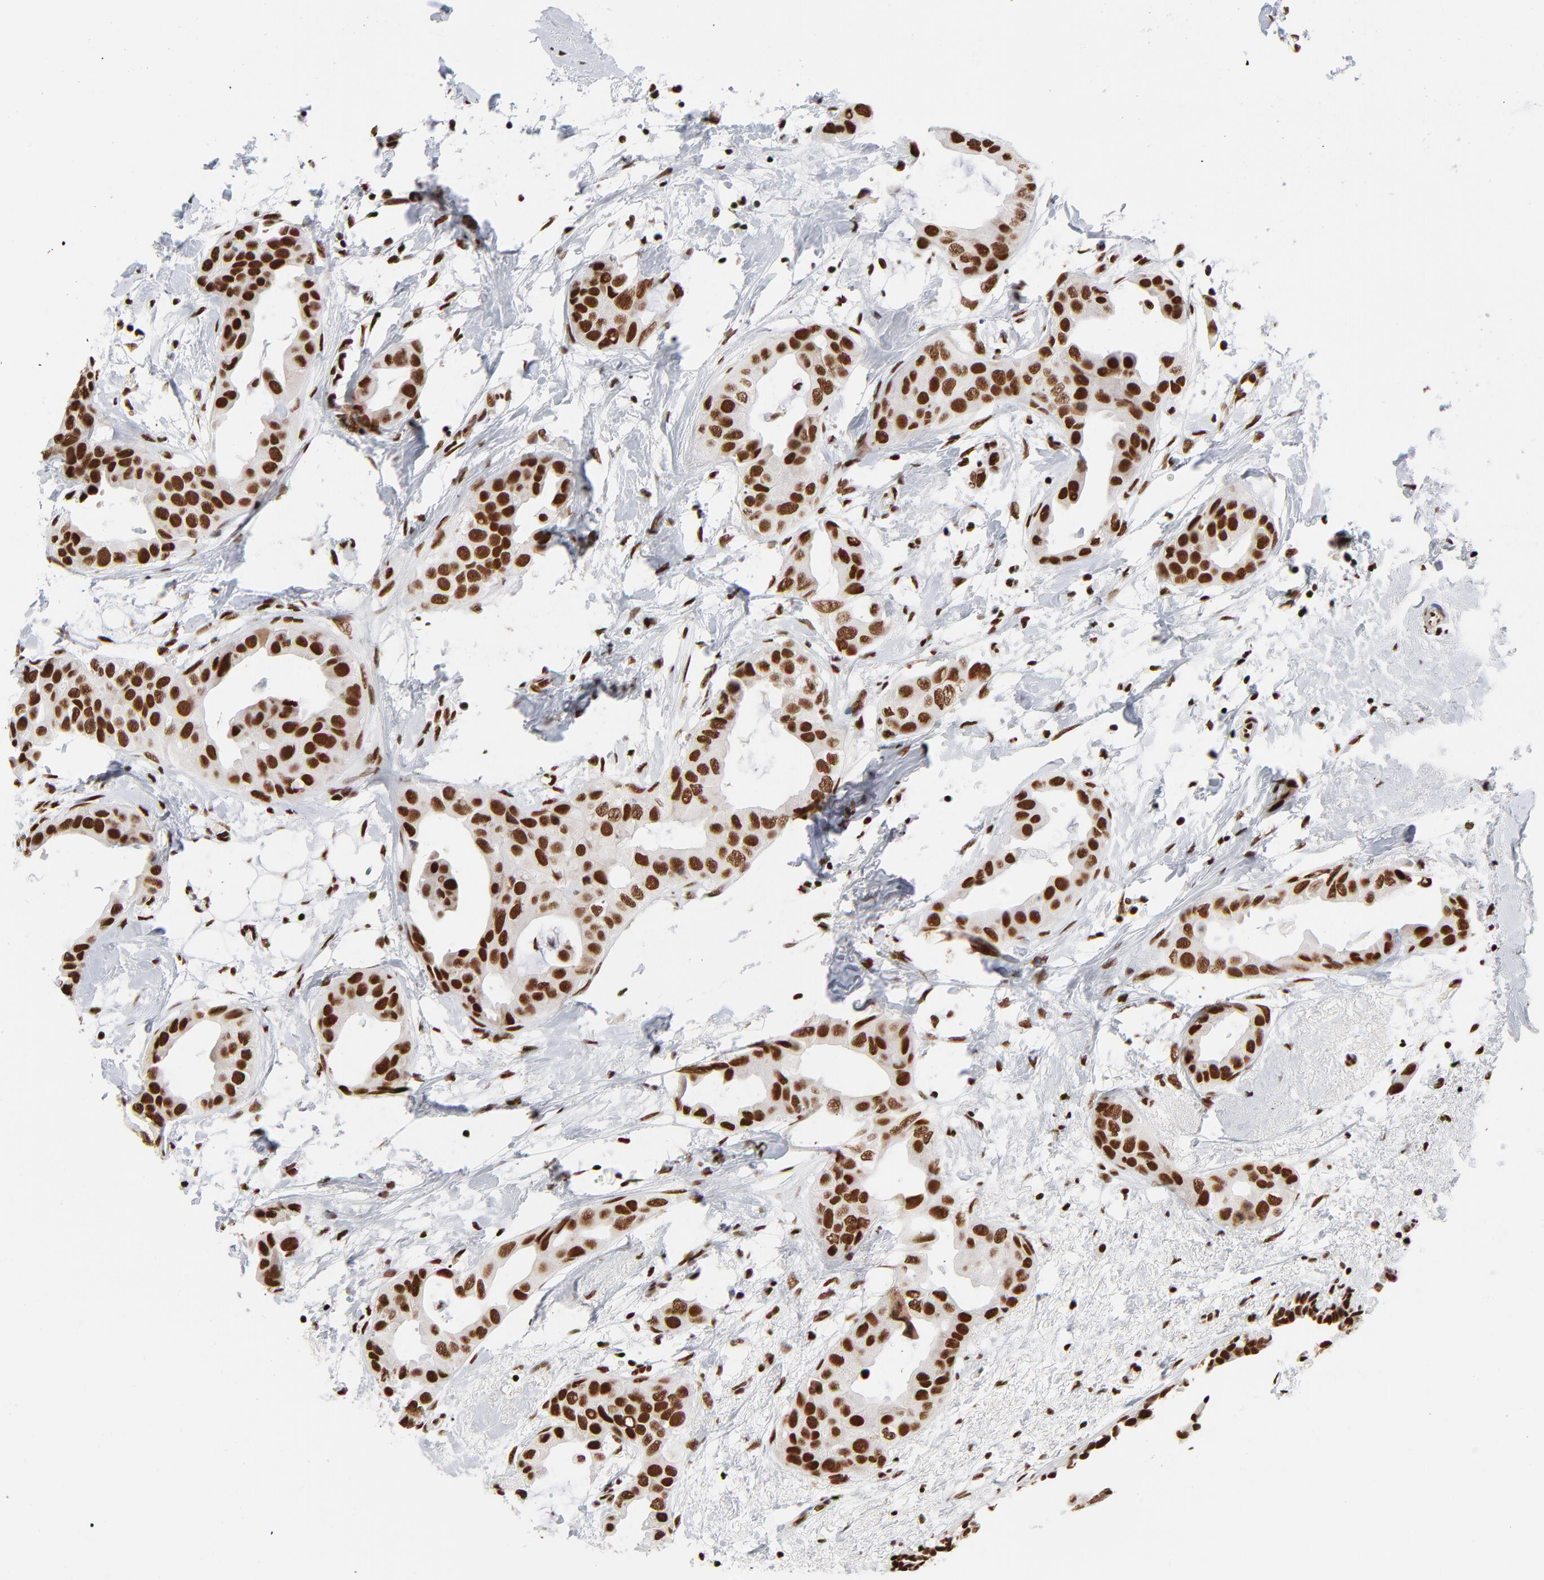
{"staining": {"intensity": "strong", "quantity": ">75%", "location": "nuclear"}, "tissue": "breast cancer", "cell_type": "Tumor cells", "image_type": "cancer", "snomed": [{"axis": "morphology", "description": "Duct carcinoma"}, {"axis": "topography", "description": "Breast"}], "caption": "Protein analysis of breast intraductal carcinoma tissue shows strong nuclear expression in about >75% of tumor cells.", "gene": "CREB1", "patient": {"sex": "female", "age": 40}}